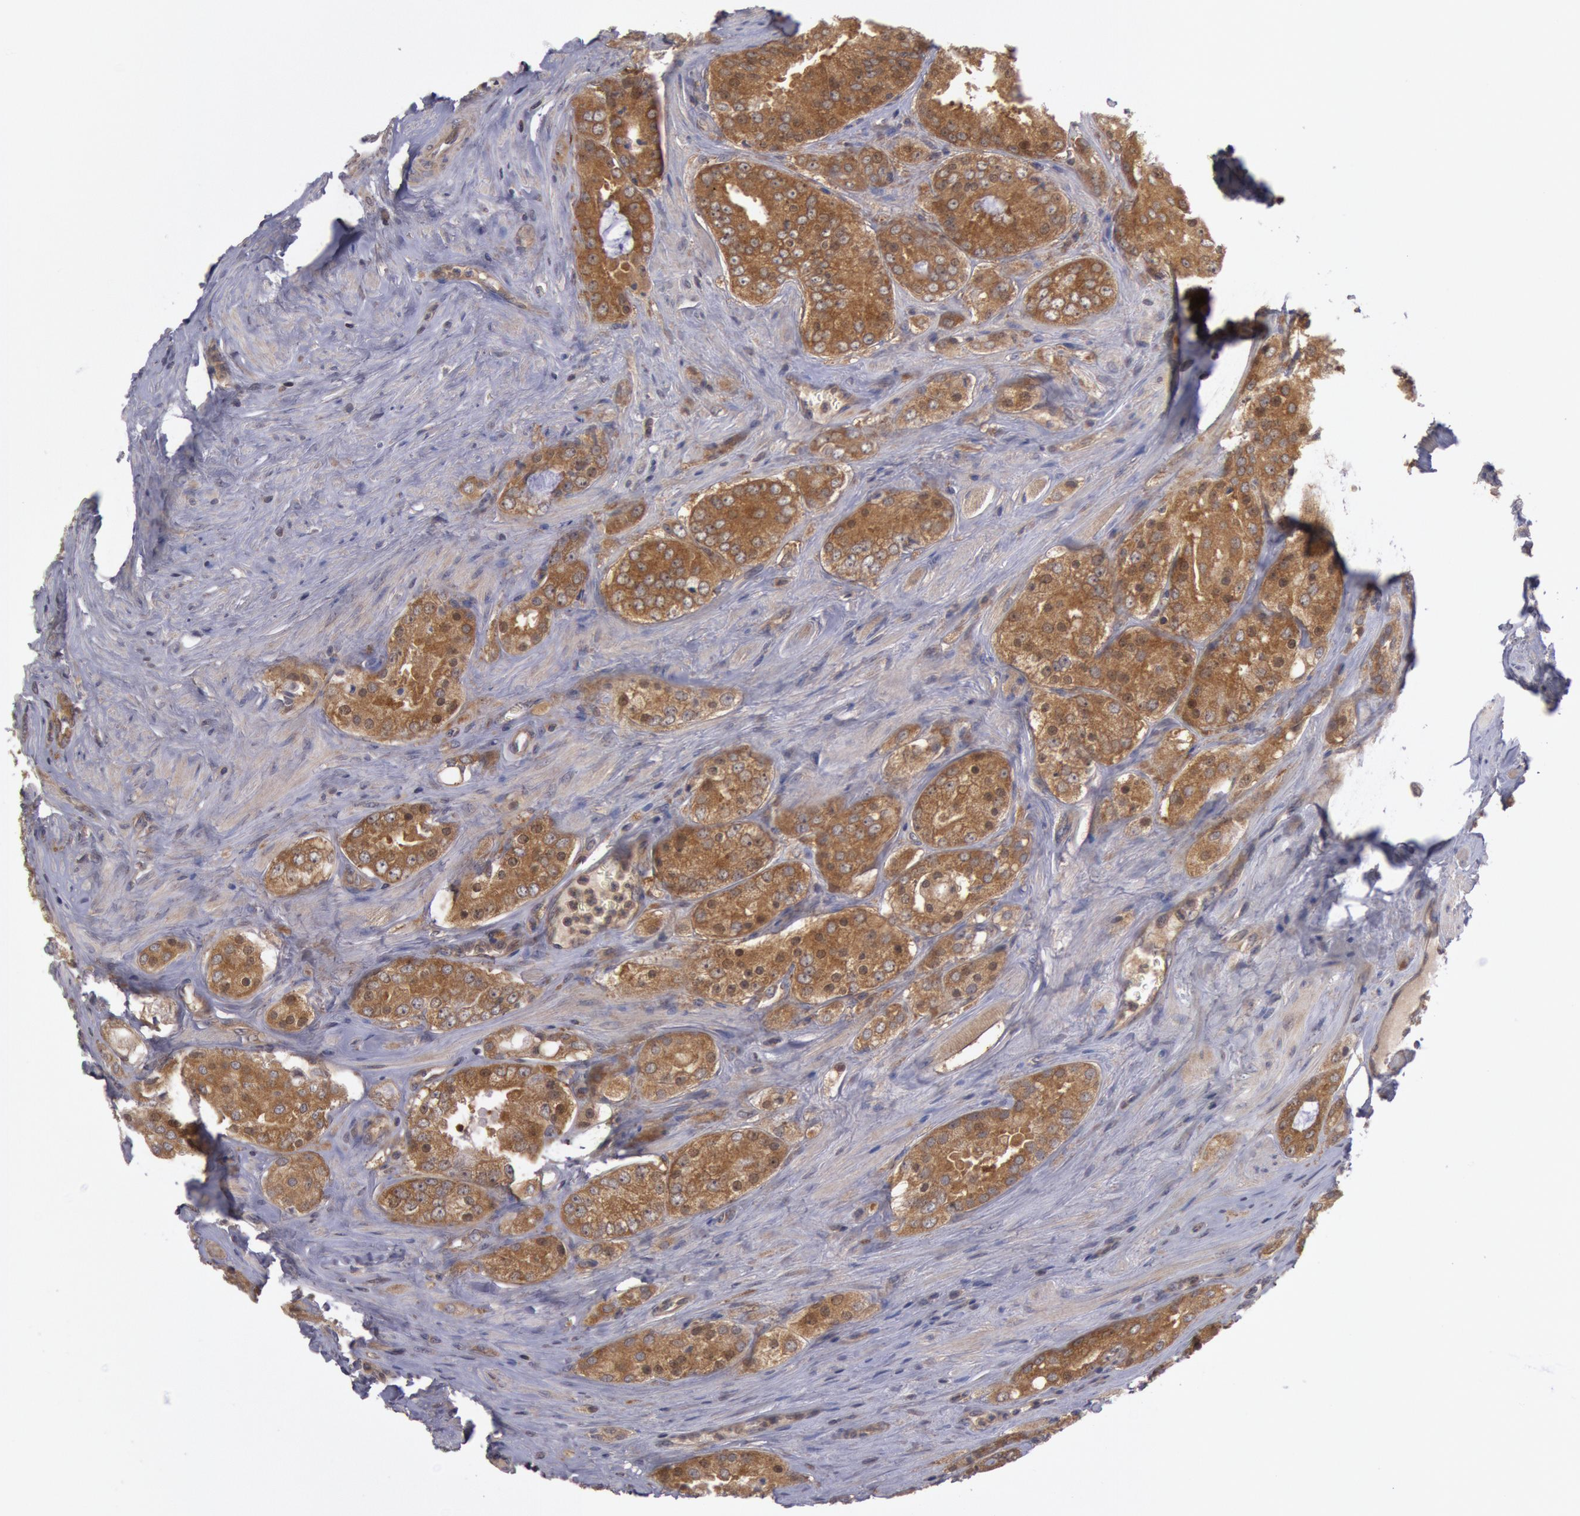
{"staining": {"intensity": "moderate", "quantity": ">75%", "location": "cytoplasmic/membranous,nuclear"}, "tissue": "prostate cancer", "cell_type": "Tumor cells", "image_type": "cancer", "snomed": [{"axis": "morphology", "description": "Adenocarcinoma, Medium grade"}, {"axis": "topography", "description": "Prostate"}], "caption": "Prostate medium-grade adenocarcinoma tissue demonstrates moderate cytoplasmic/membranous and nuclear staining in approximately >75% of tumor cells, visualized by immunohistochemistry. The staining was performed using DAB, with brown indicating positive protein expression. Nuclei are stained blue with hematoxylin.", "gene": "BRAF", "patient": {"sex": "male", "age": 60}}